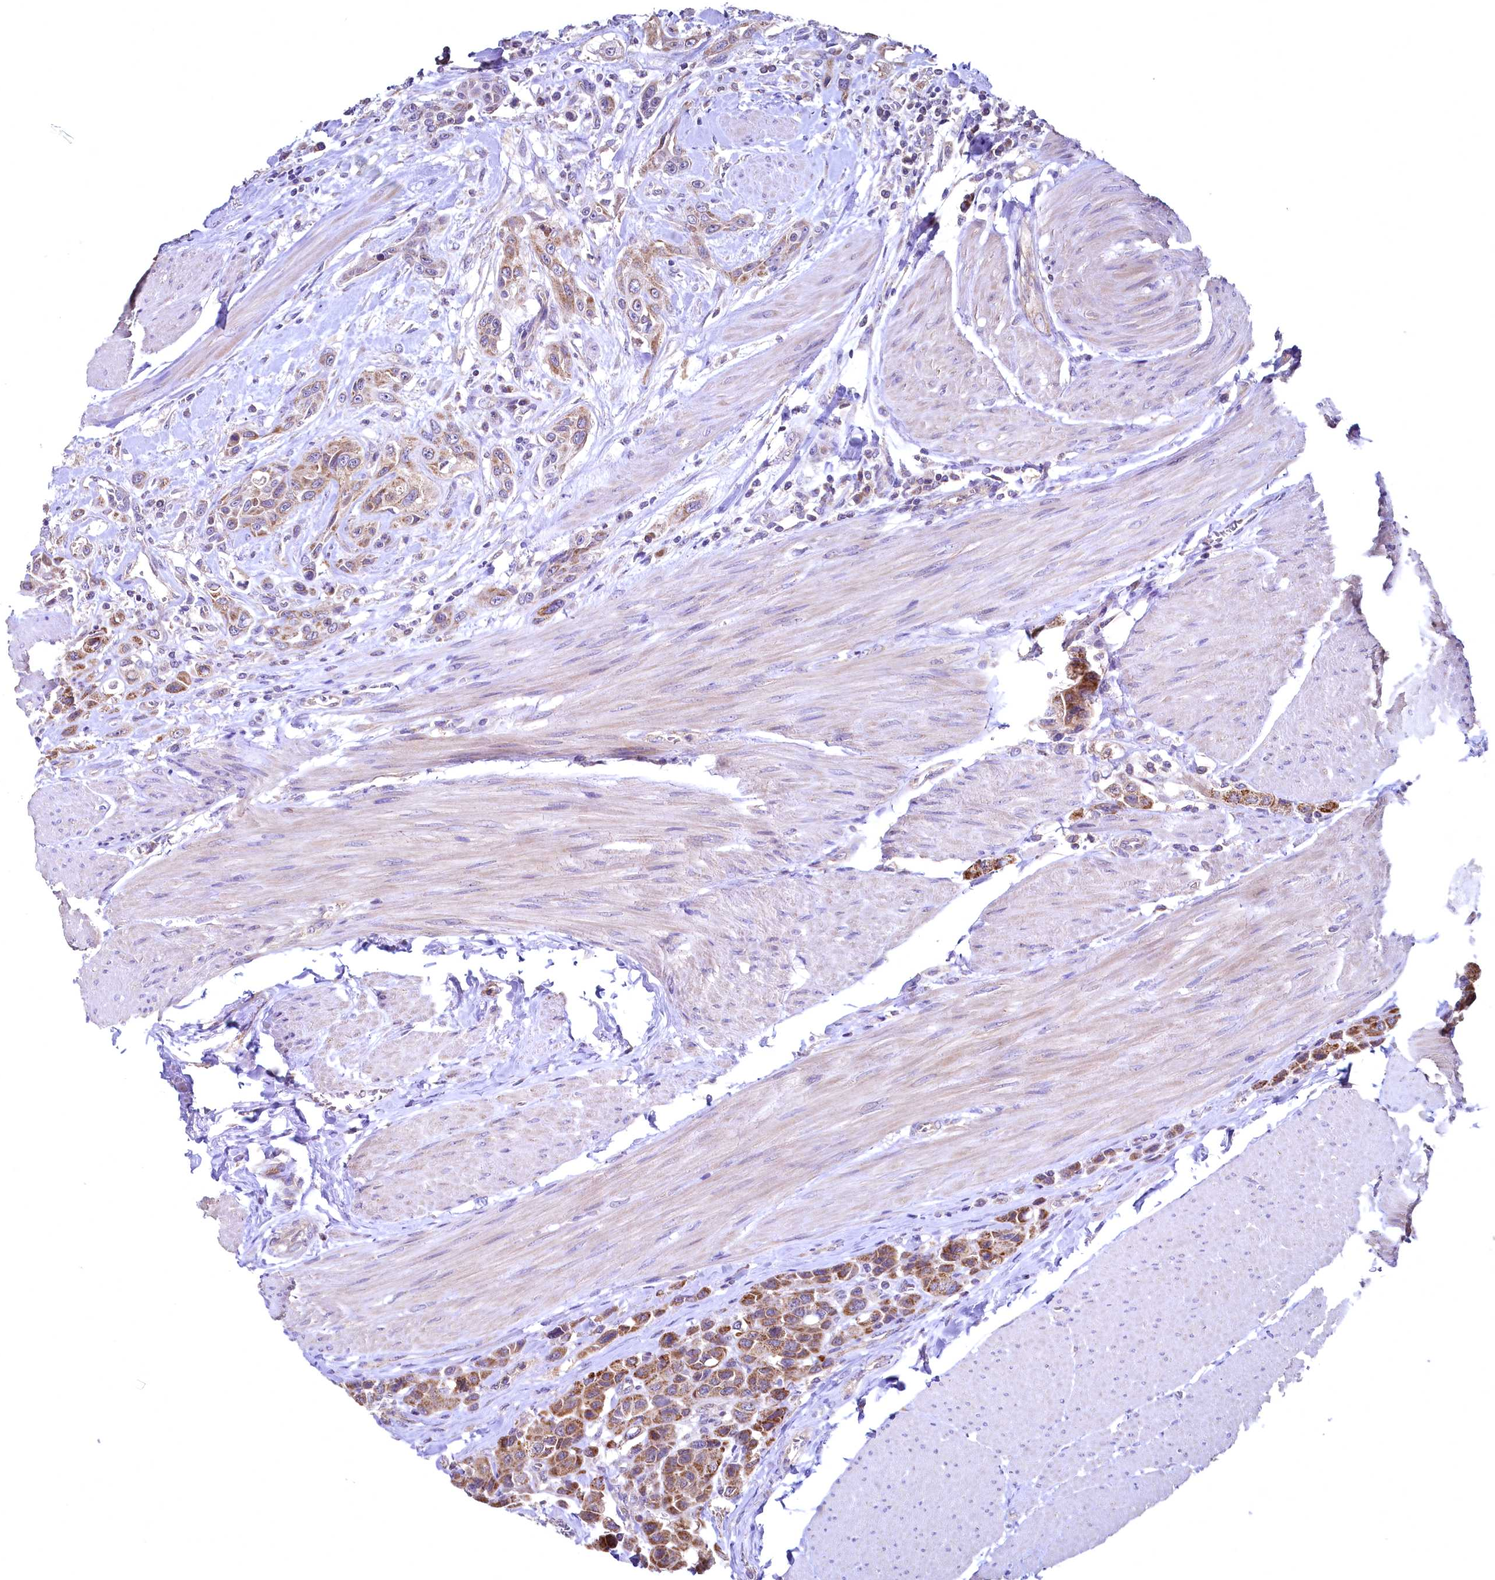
{"staining": {"intensity": "moderate", "quantity": ">75%", "location": "cytoplasmic/membranous"}, "tissue": "urothelial cancer", "cell_type": "Tumor cells", "image_type": "cancer", "snomed": [{"axis": "morphology", "description": "Urothelial carcinoma, High grade"}, {"axis": "topography", "description": "Urinary bladder"}], "caption": "High-grade urothelial carcinoma tissue exhibits moderate cytoplasmic/membranous expression in approximately >75% of tumor cells", "gene": "MRPL57", "patient": {"sex": "male", "age": 50}}